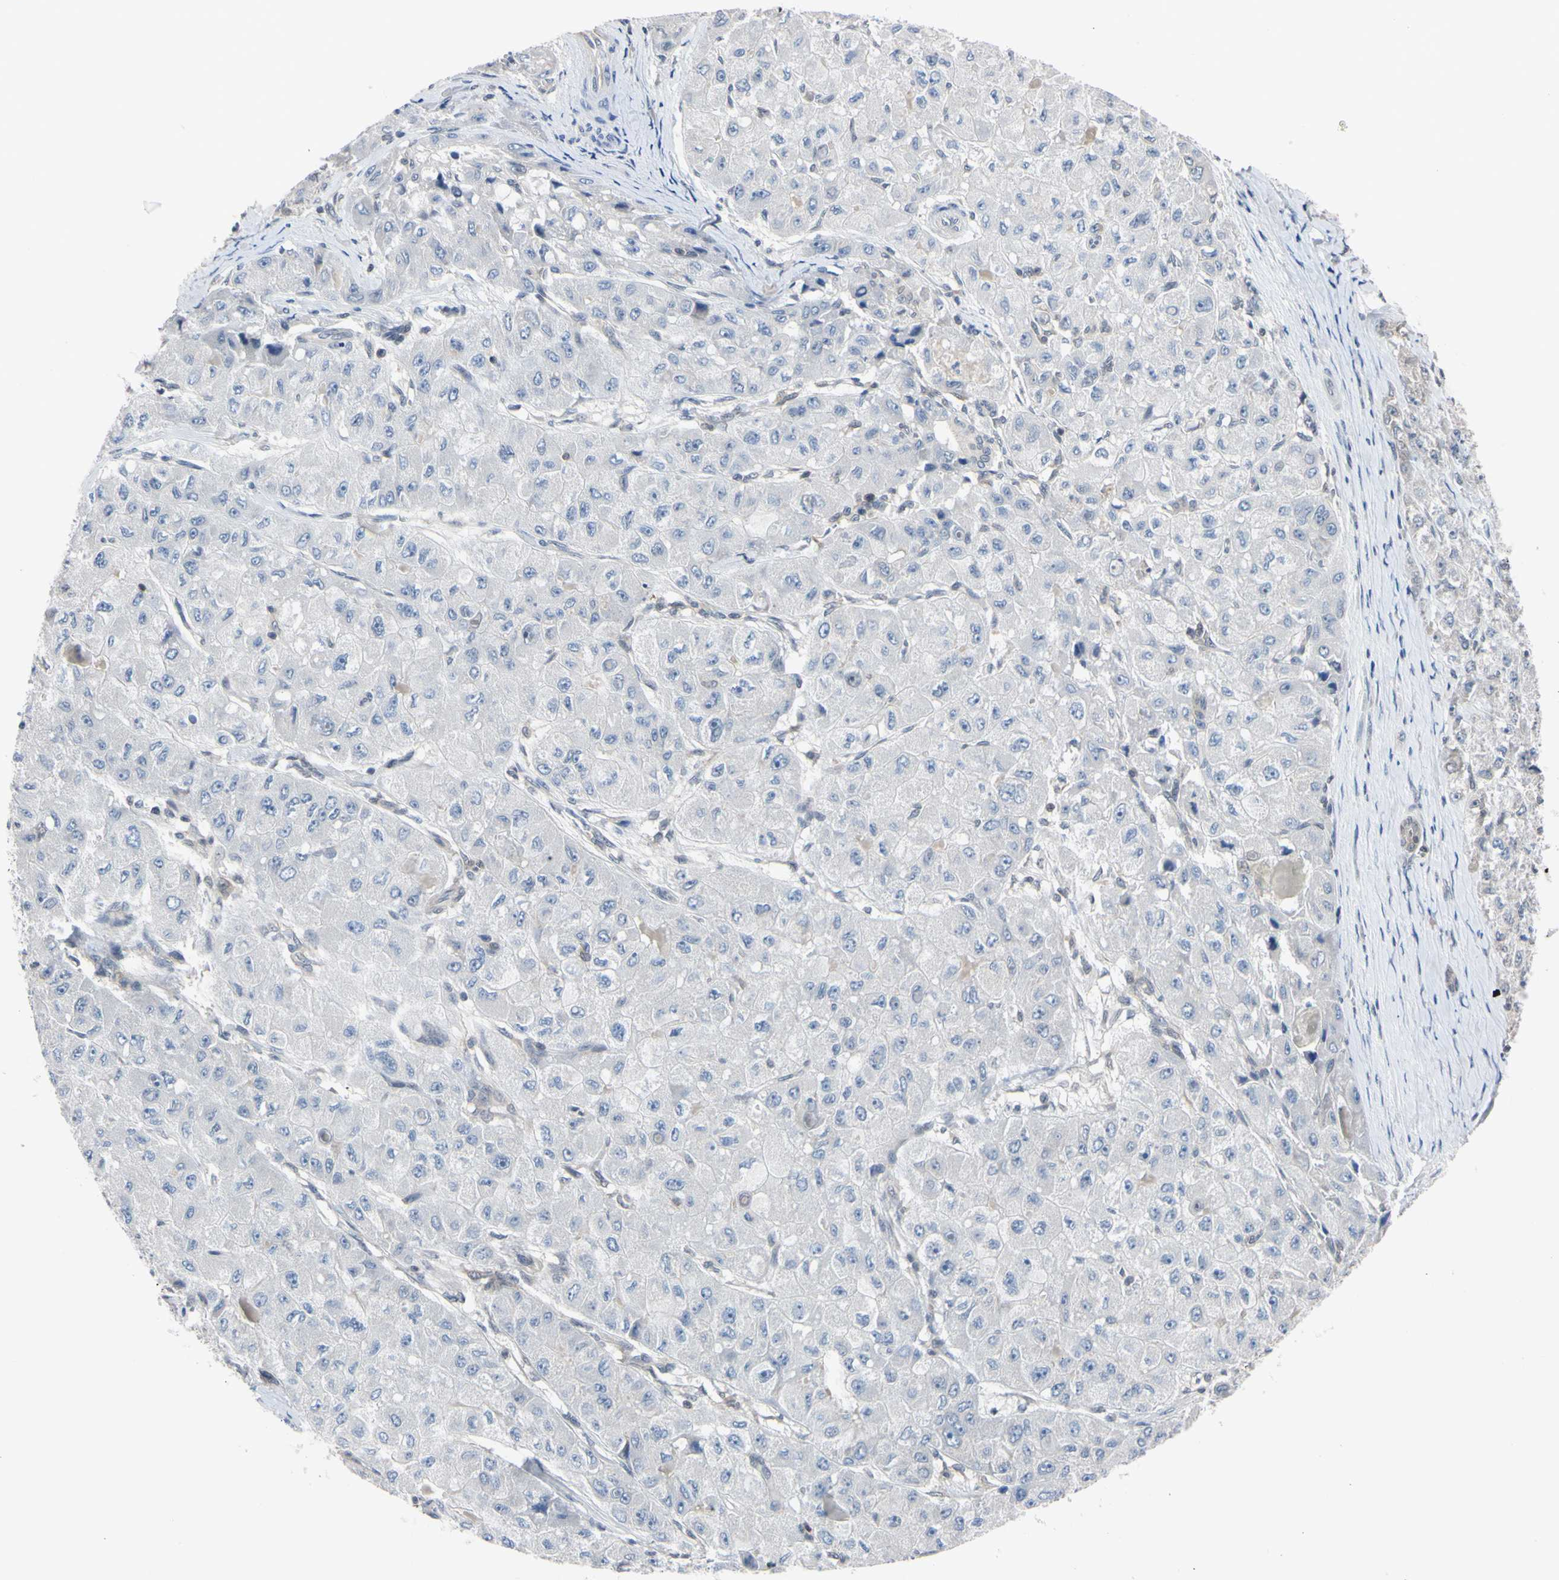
{"staining": {"intensity": "negative", "quantity": "none", "location": "none"}, "tissue": "liver cancer", "cell_type": "Tumor cells", "image_type": "cancer", "snomed": [{"axis": "morphology", "description": "Carcinoma, Hepatocellular, NOS"}, {"axis": "topography", "description": "Liver"}], "caption": "Immunohistochemistry photomicrograph of hepatocellular carcinoma (liver) stained for a protein (brown), which displays no staining in tumor cells. (Brightfield microscopy of DAB immunohistochemistry (IHC) at high magnification).", "gene": "UBE2I", "patient": {"sex": "male", "age": 80}}